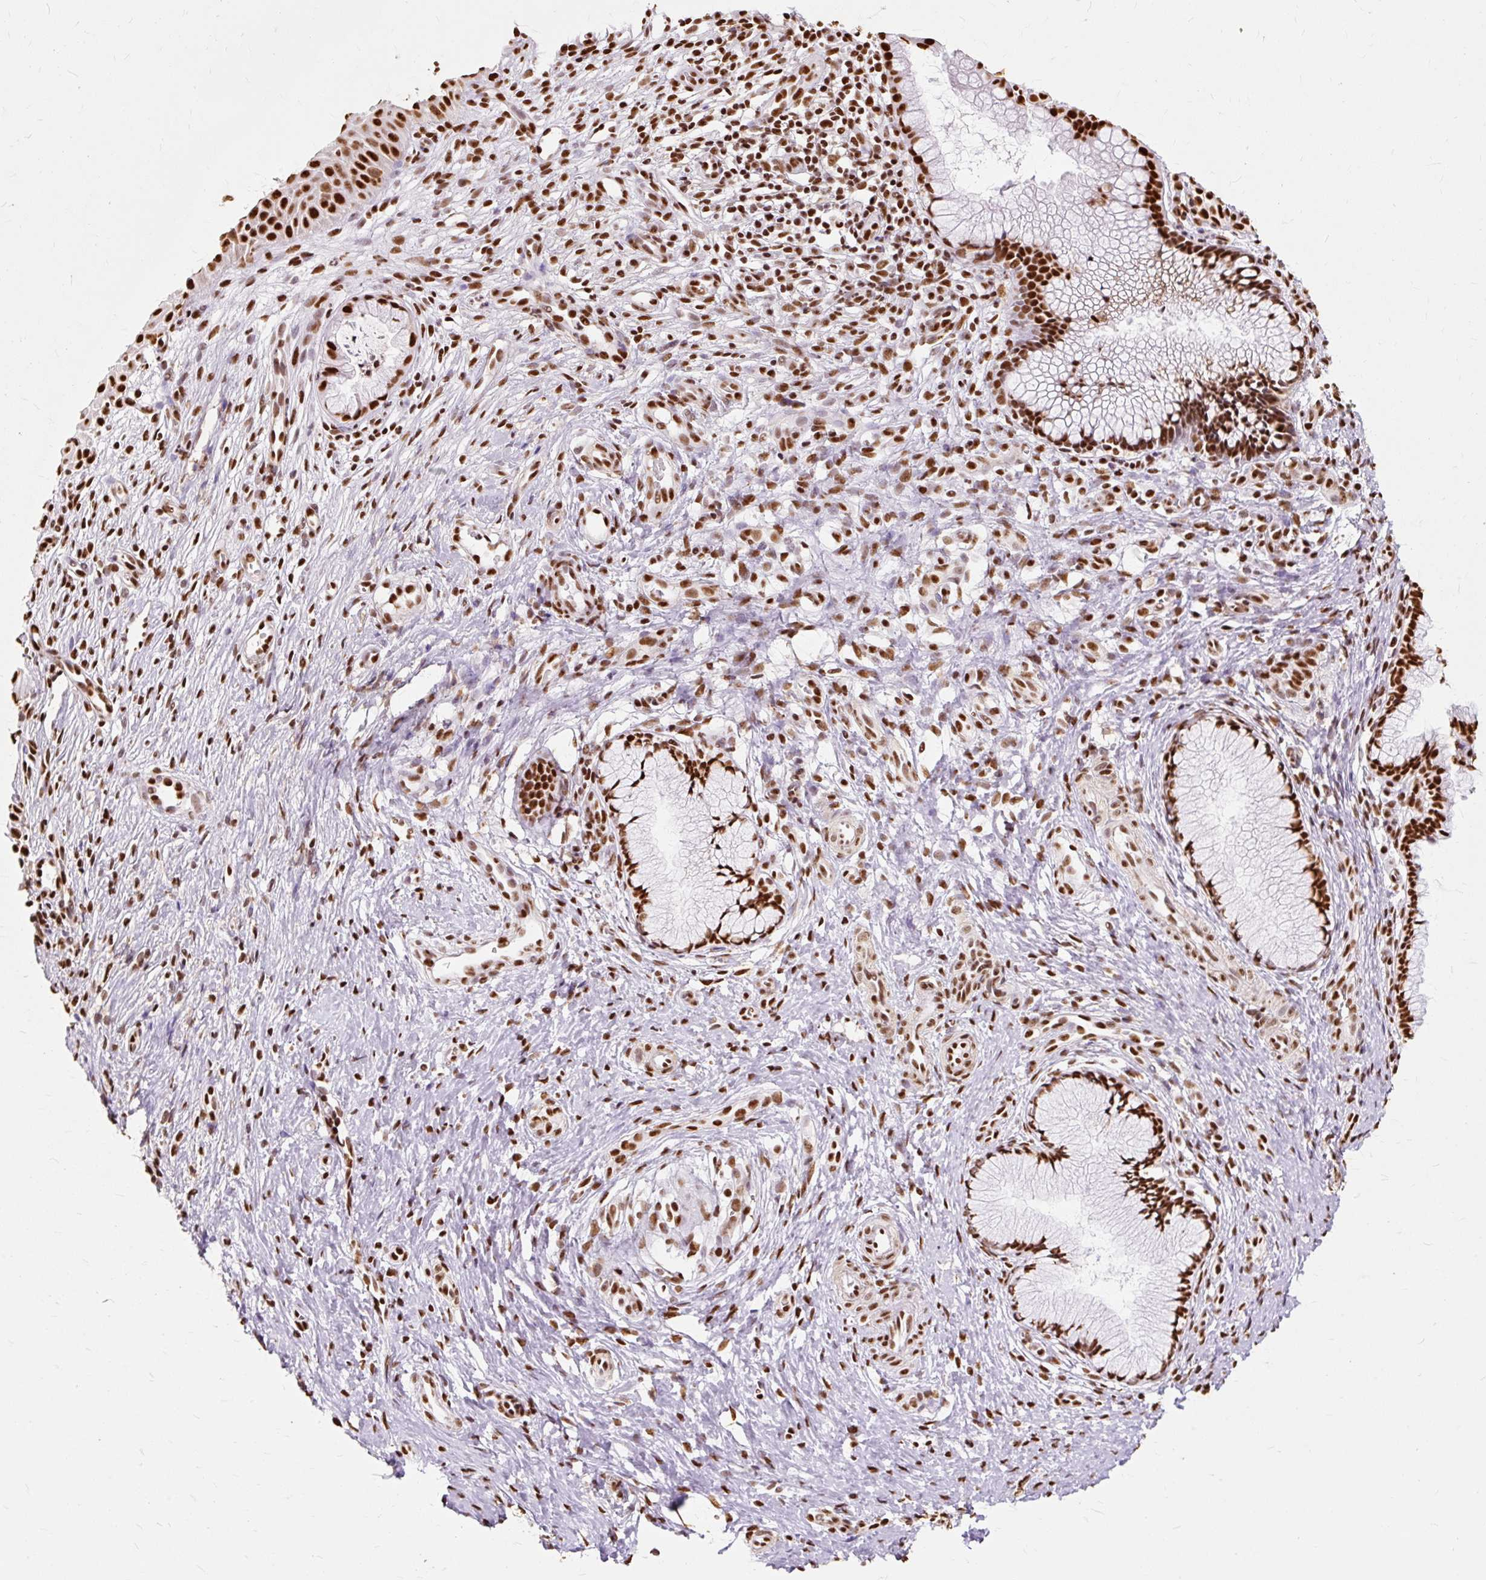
{"staining": {"intensity": "strong", "quantity": ">75%", "location": "nuclear"}, "tissue": "cervix", "cell_type": "Glandular cells", "image_type": "normal", "snomed": [{"axis": "morphology", "description": "Normal tissue, NOS"}, {"axis": "topography", "description": "Cervix"}], "caption": "The histopathology image demonstrates staining of unremarkable cervix, revealing strong nuclear protein expression (brown color) within glandular cells. The staining was performed using DAB (3,3'-diaminobenzidine), with brown indicating positive protein expression. Nuclei are stained blue with hematoxylin.", "gene": "XRCC6", "patient": {"sex": "female", "age": 36}}